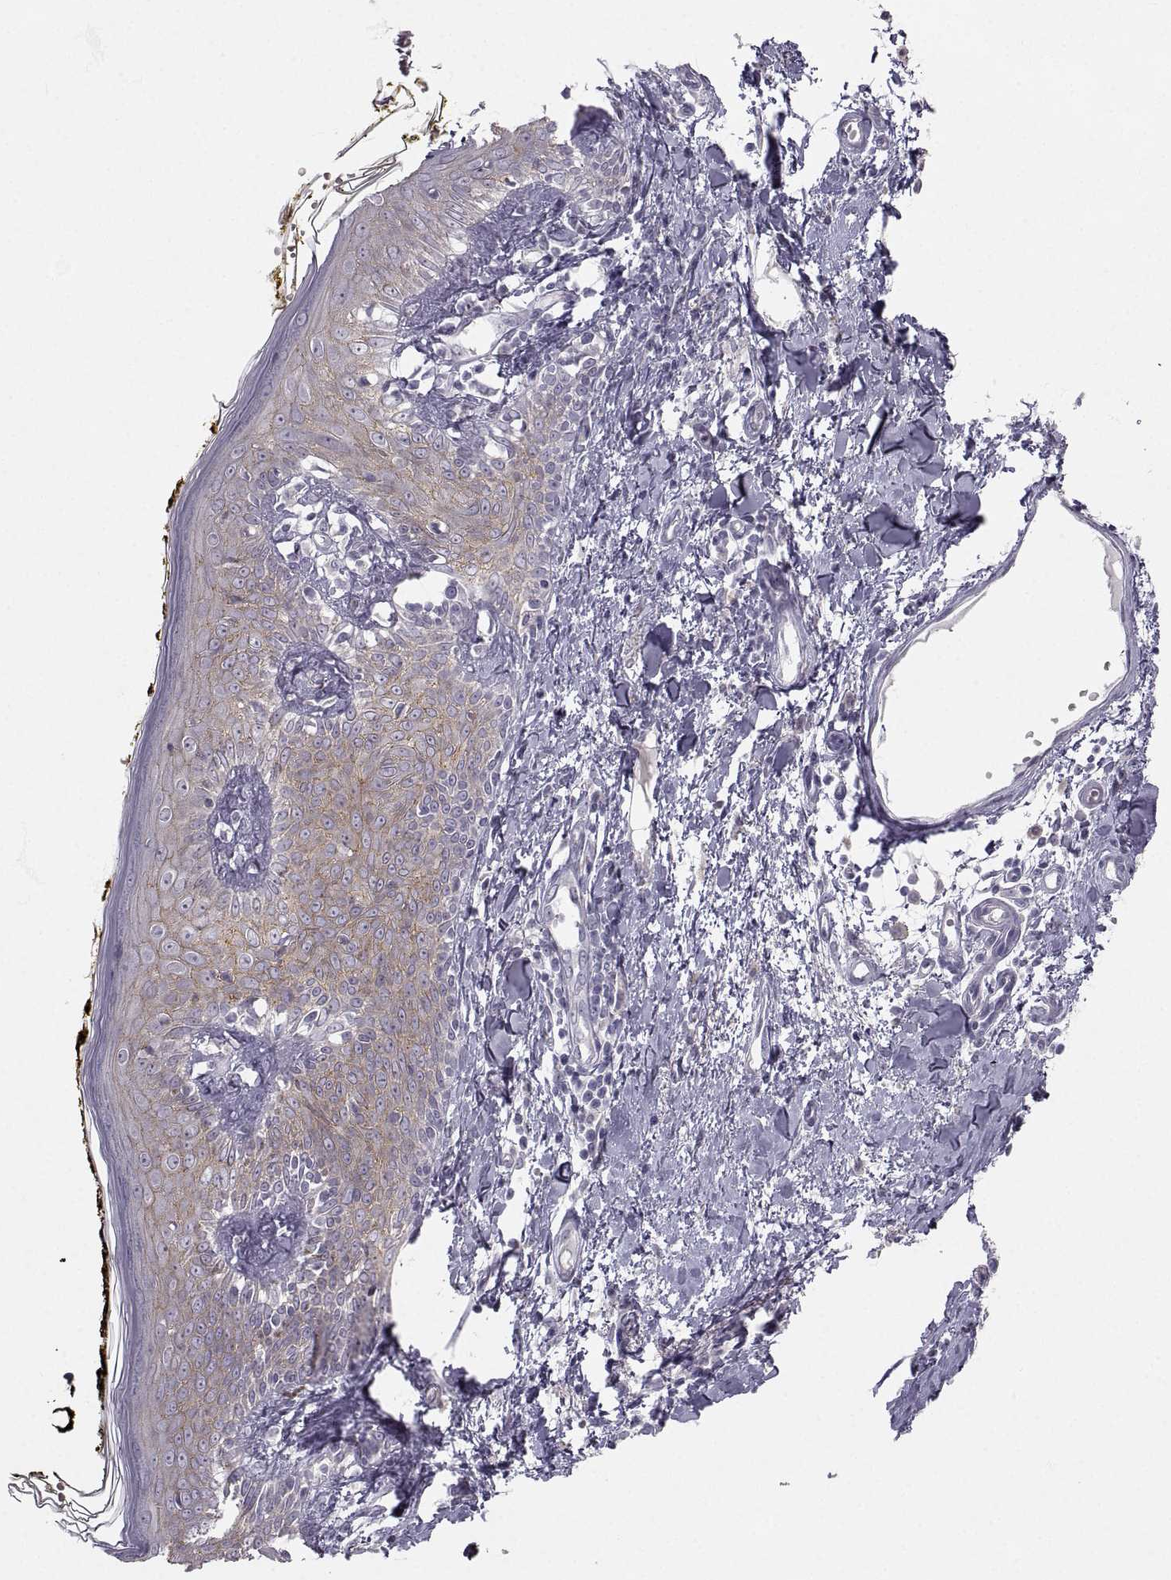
{"staining": {"intensity": "negative", "quantity": "none", "location": "none"}, "tissue": "skin", "cell_type": "Fibroblasts", "image_type": "normal", "snomed": [{"axis": "morphology", "description": "Normal tissue, NOS"}, {"axis": "topography", "description": "Skin"}], "caption": "An IHC image of unremarkable skin is shown. There is no staining in fibroblasts of skin.", "gene": "ZNF185", "patient": {"sex": "male", "age": 76}}